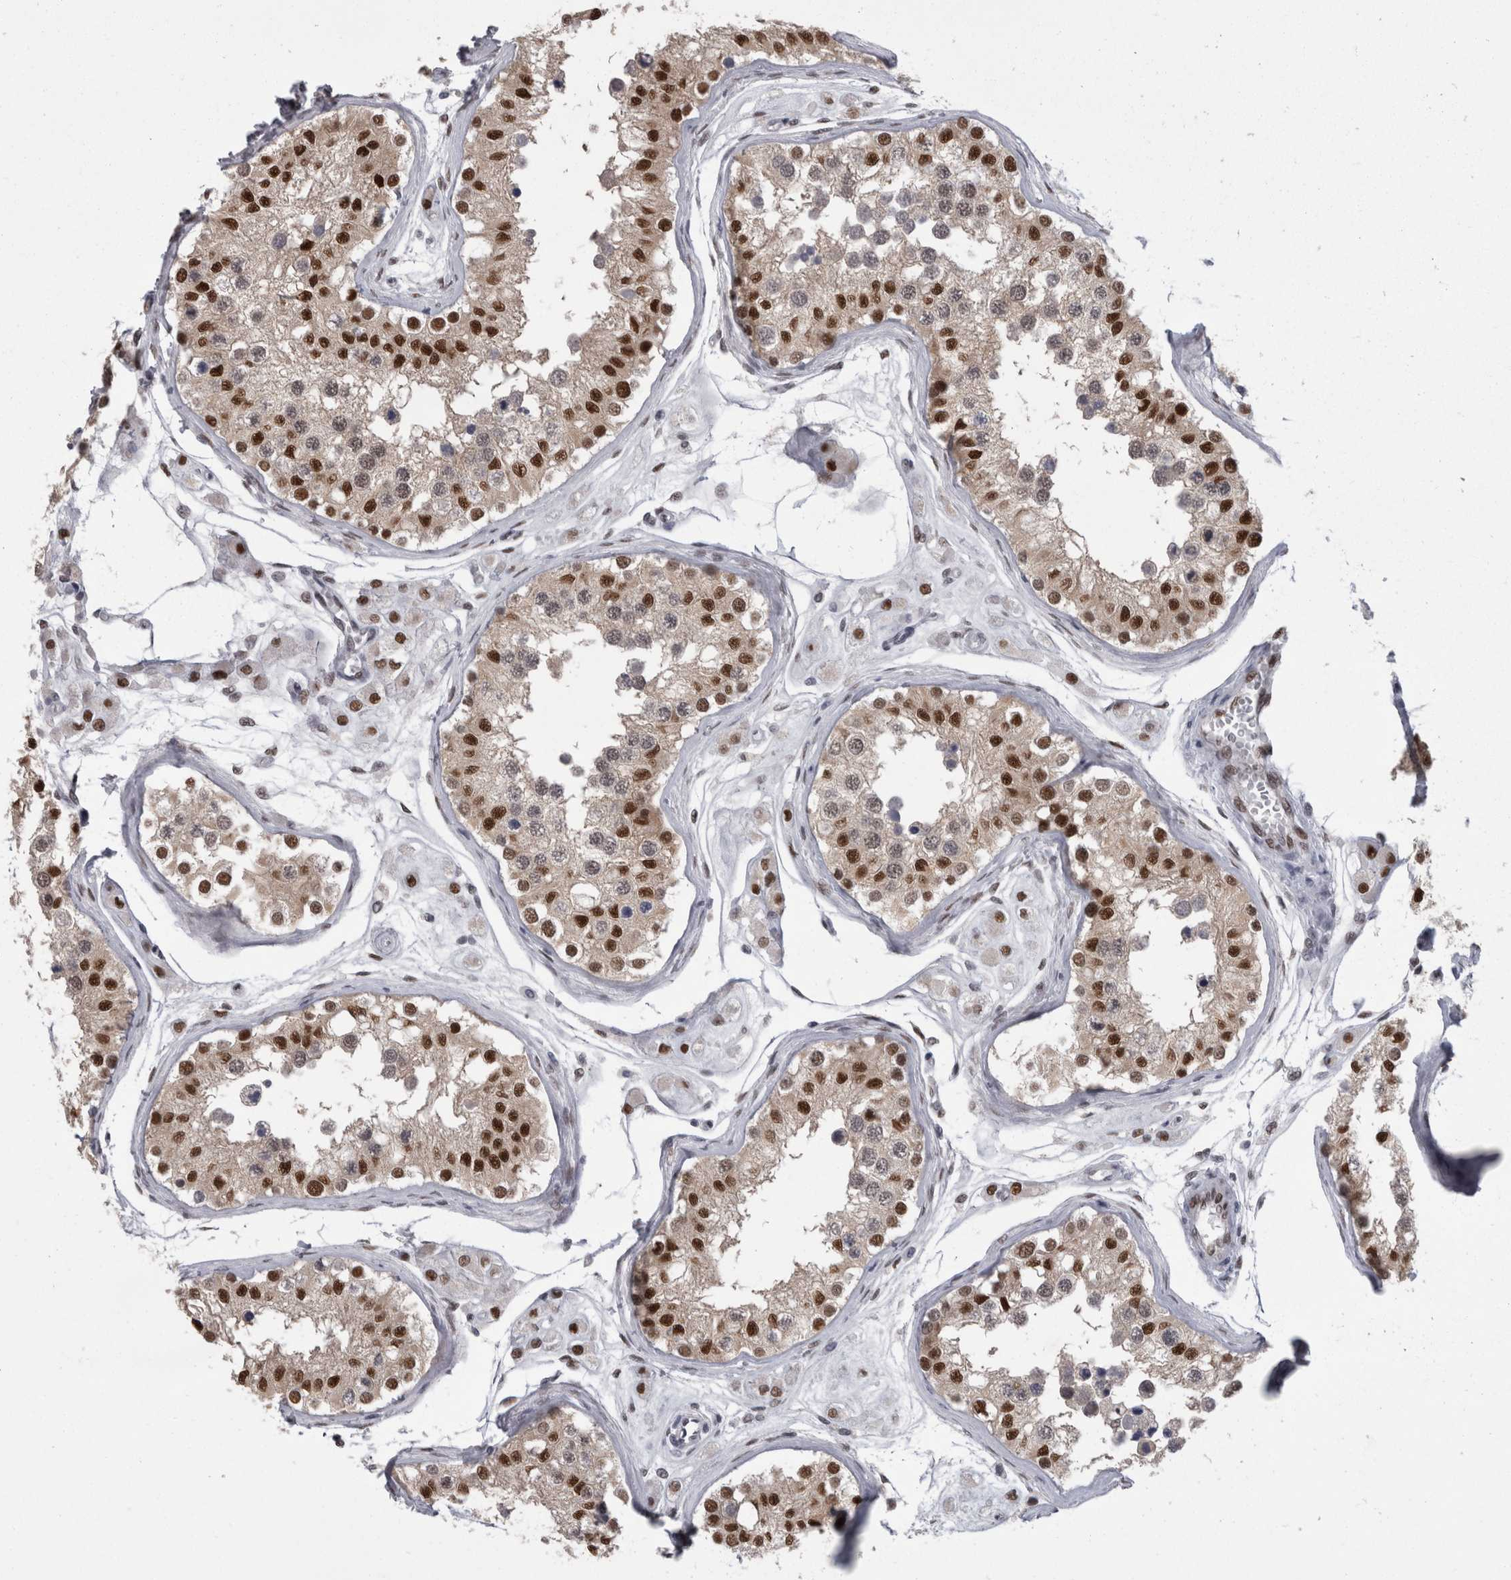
{"staining": {"intensity": "strong", "quantity": ">75%", "location": "cytoplasmic/membranous,nuclear"}, "tissue": "testis", "cell_type": "Cells in seminiferous ducts", "image_type": "normal", "snomed": [{"axis": "morphology", "description": "Normal tissue, NOS"}, {"axis": "morphology", "description": "Adenocarcinoma, metastatic, NOS"}, {"axis": "topography", "description": "Testis"}], "caption": "DAB (3,3'-diaminobenzidine) immunohistochemical staining of normal testis shows strong cytoplasmic/membranous,nuclear protein staining in approximately >75% of cells in seminiferous ducts.", "gene": "C1orf54", "patient": {"sex": "male", "age": 26}}